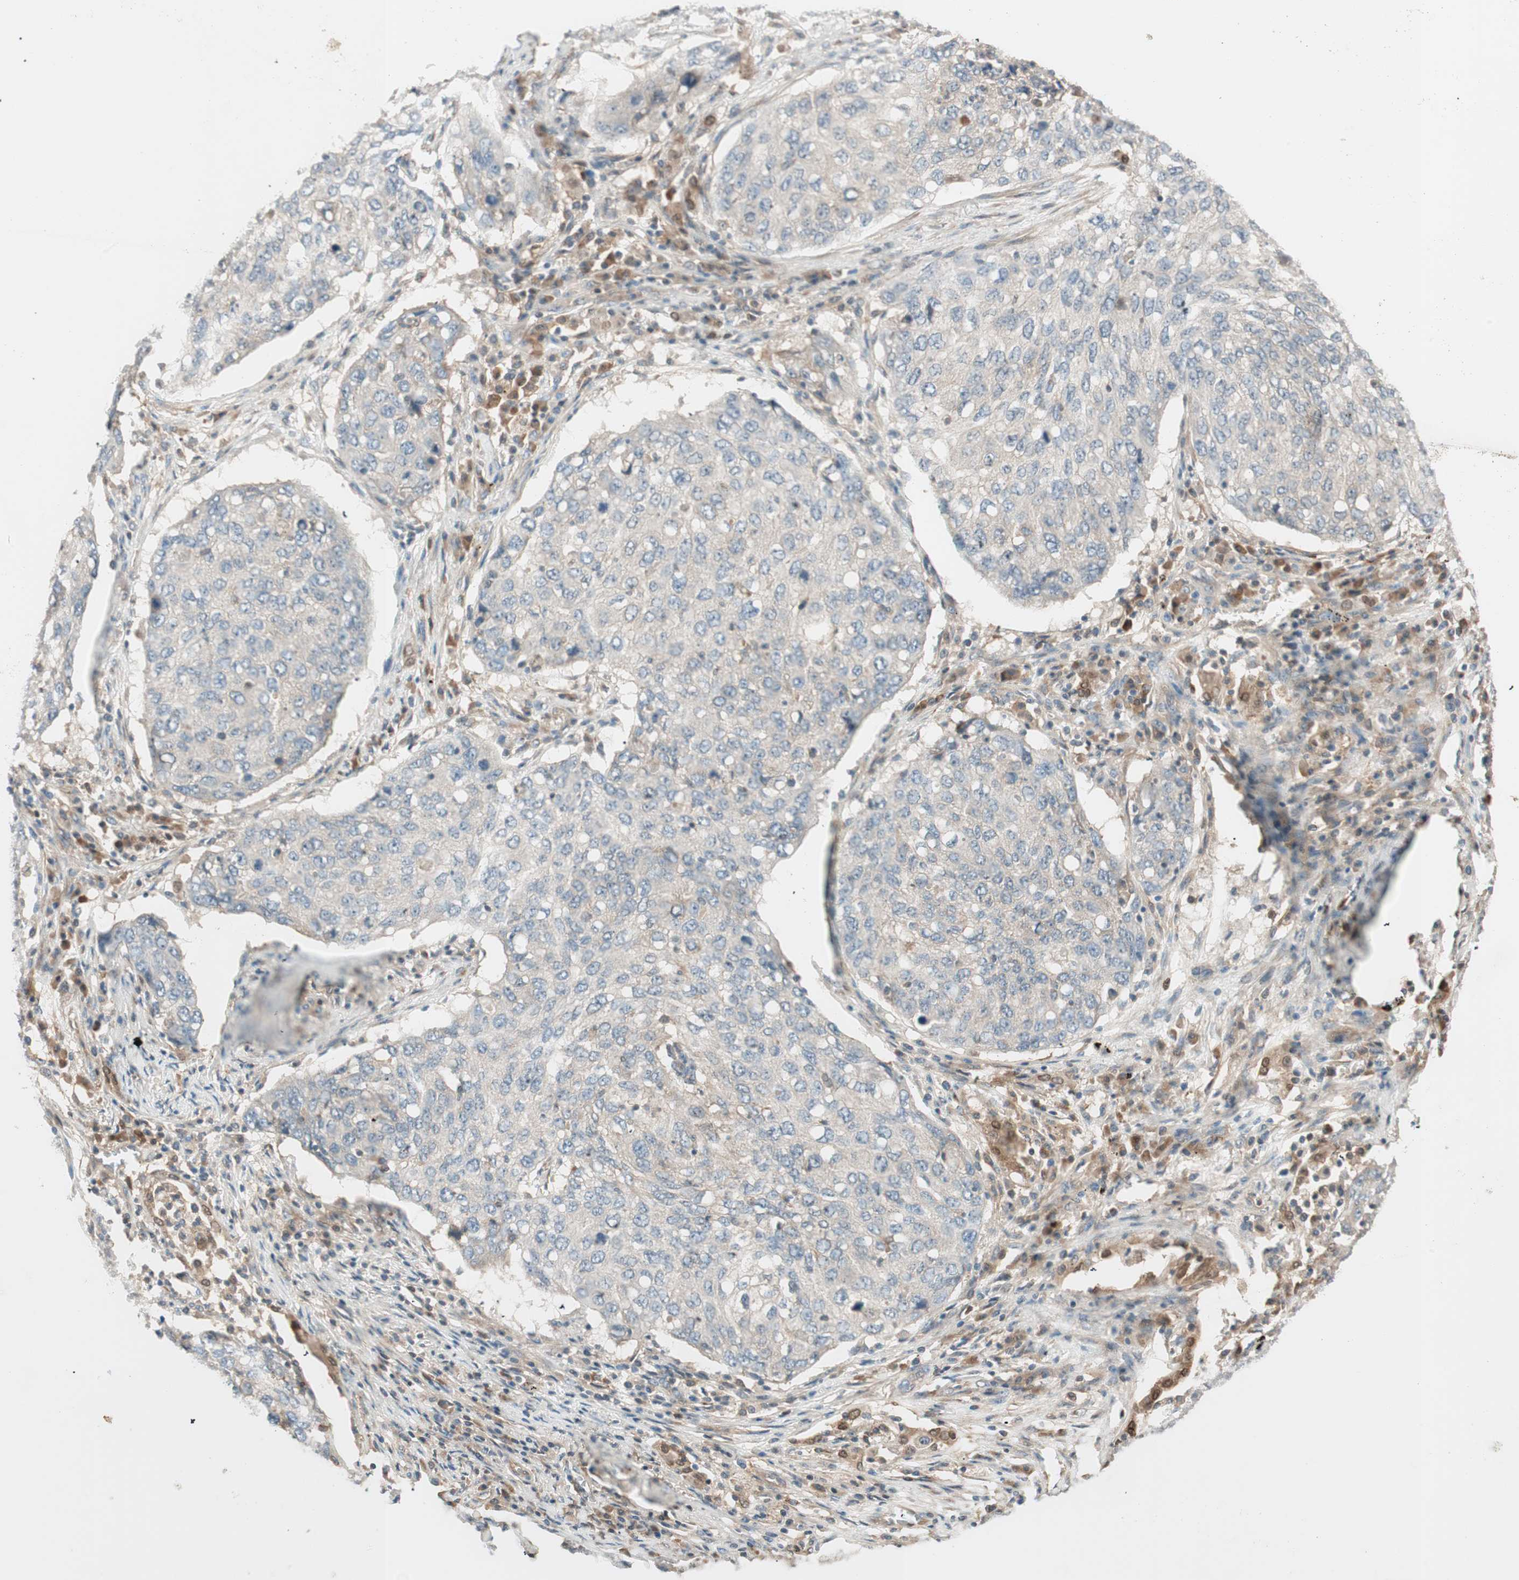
{"staining": {"intensity": "weak", "quantity": "25%-75%", "location": "cytoplasmic/membranous"}, "tissue": "lung cancer", "cell_type": "Tumor cells", "image_type": "cancer", "snomed": [{"axis": "morphology", "description": "Squamous cell carcinoma, NOS"}, {"axis": "topography", "description": "Lung"}], "caption": "A brown stain highlights weak cytoplasmic/membranous expression of a protein in lung cancer tumor cells.", "gene": "GALT", "patient": {"sex": "female", "age": 63}}